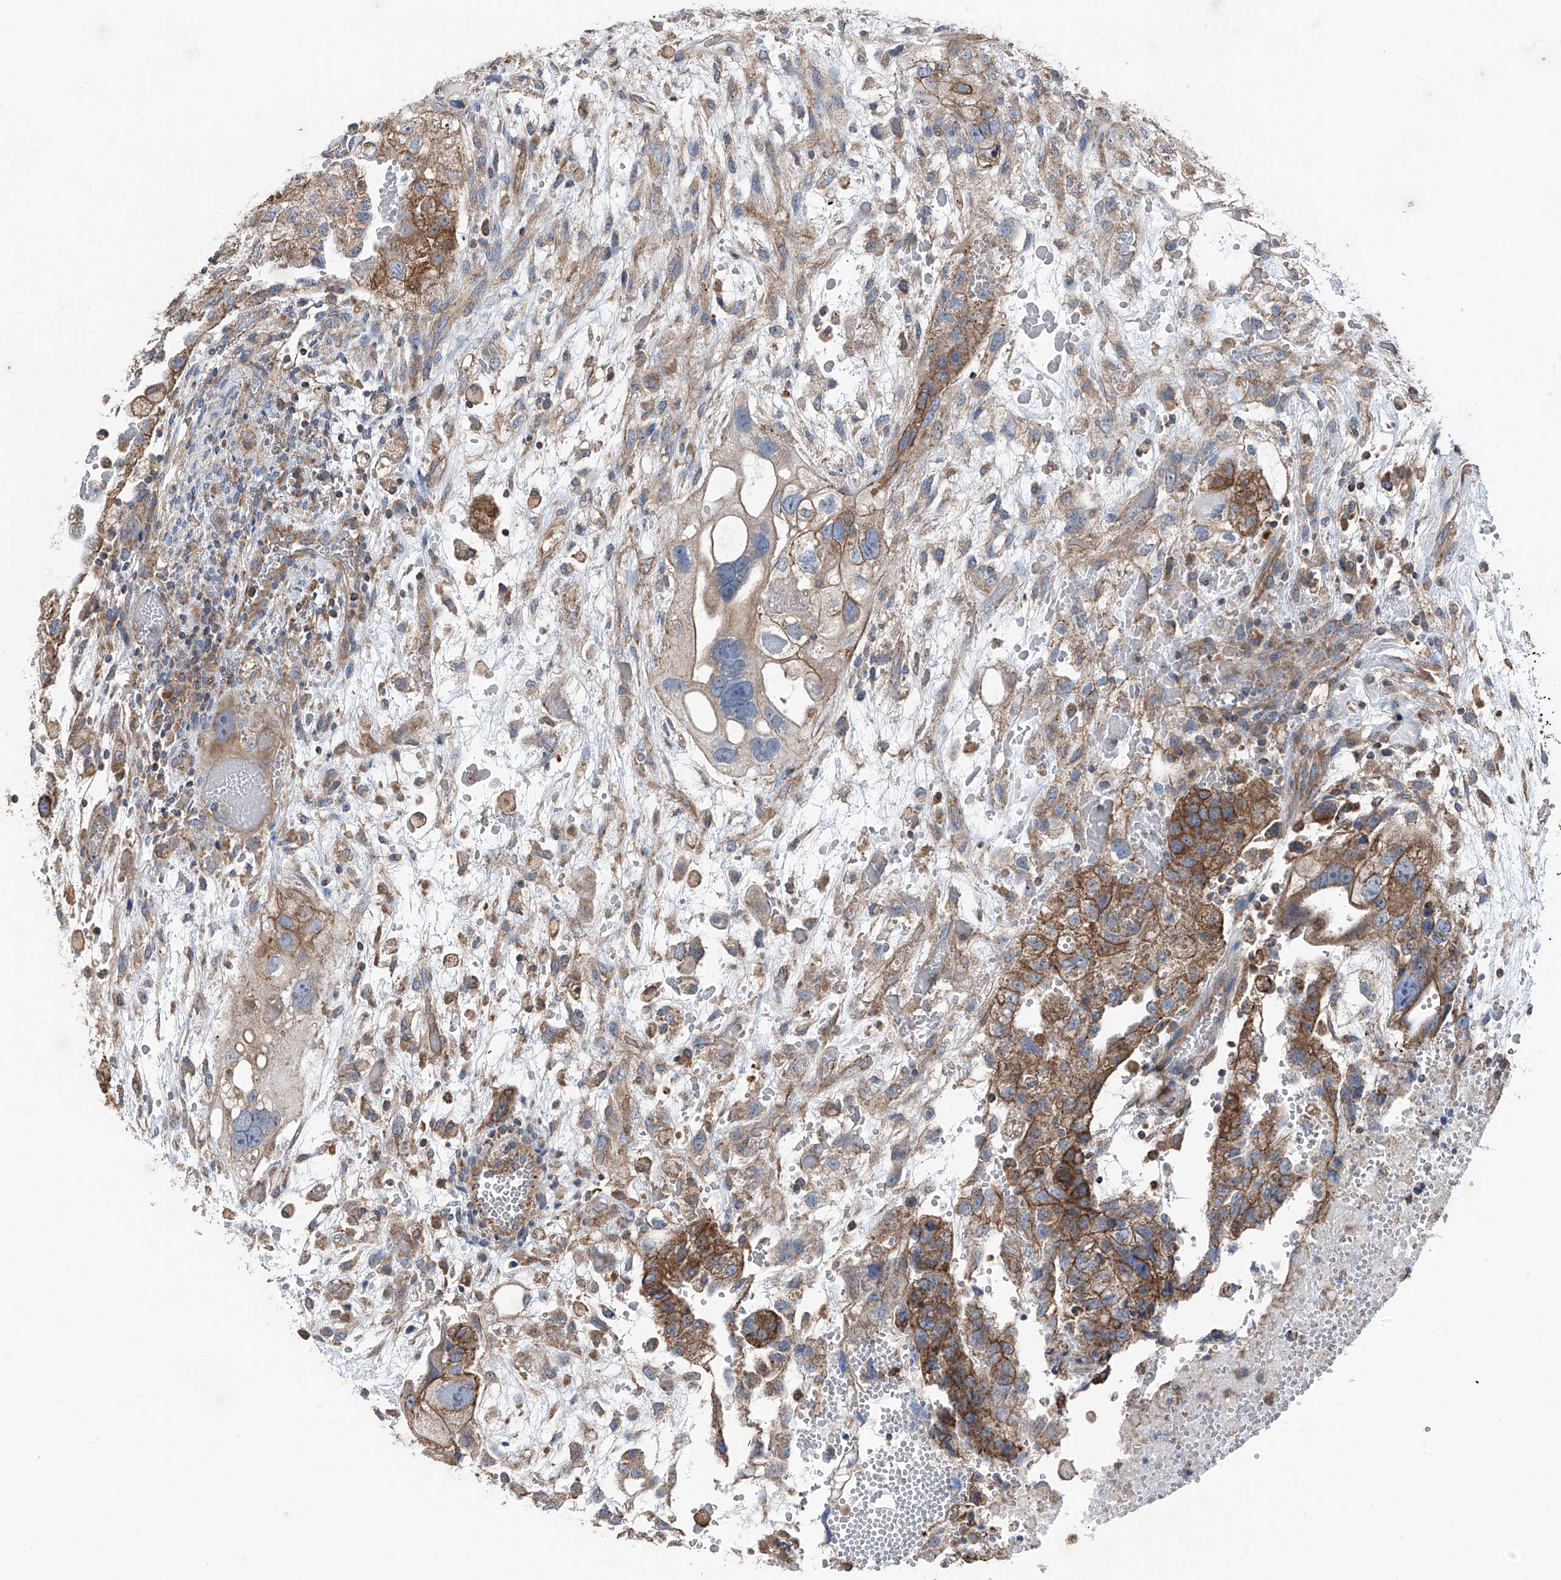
{"staining": {"intensity": "moderate", "quantity": ">75%", "location": "cytoplasmic/membranous"}, "tissue": "testis cancer", "cell_type": "Tumor cells", "image_type": "cancer", "snomed": [{"axis": "morphology", "description": "Carcinoma, Embryonal, NOS"}, {"axis": "topography", "description": "Testis"}], "caption": "Approximately >75% of tumor cells in testis cancer (embryonal carcinoma) exhibit moderate cytoplasmic/membranous protein positivity as visualized by brown immunohistochemical staining.", "gene": "GPR142", "patient": {"sex": "male", "age": 36}}